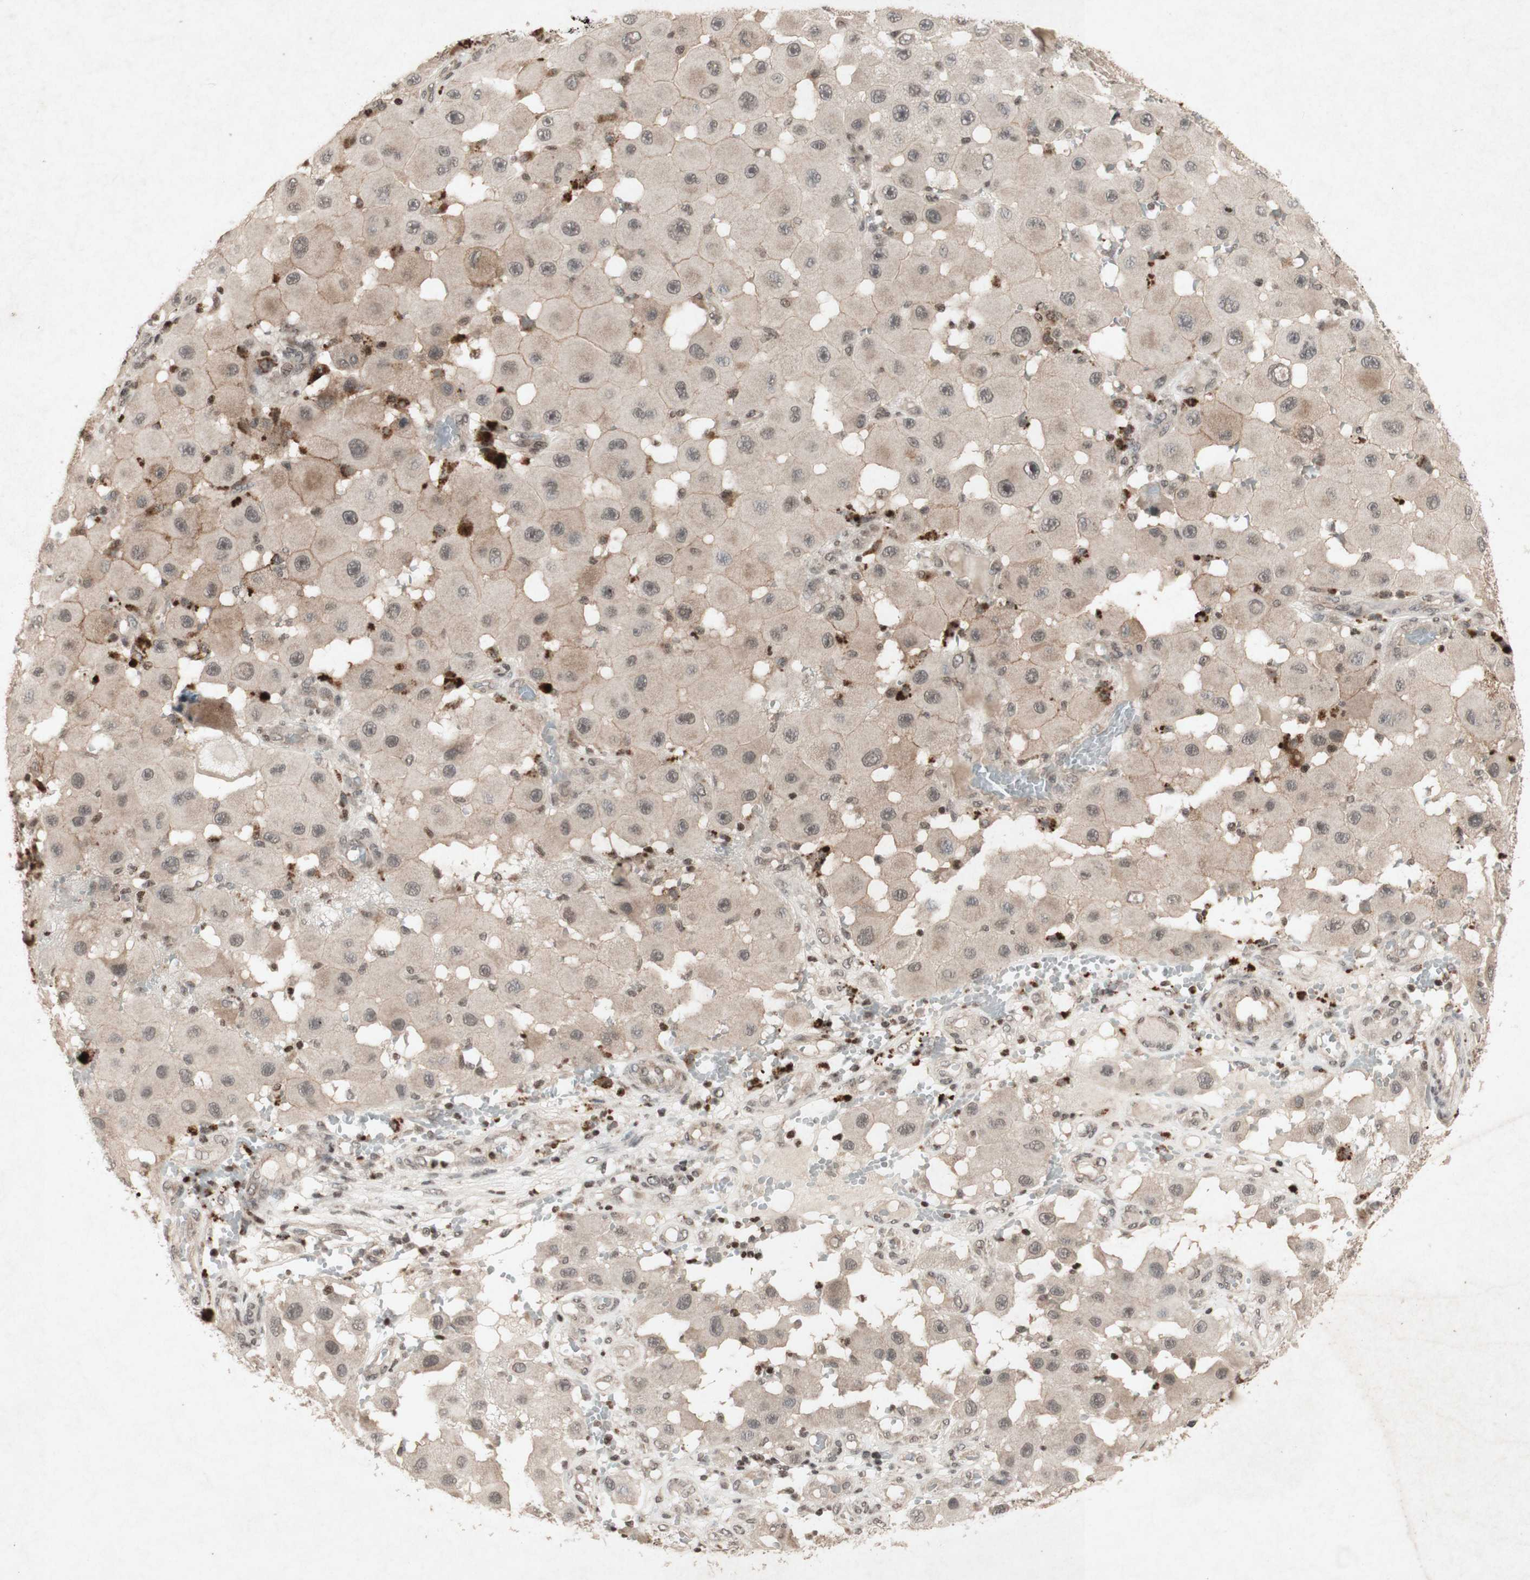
{"staining": {"intensity": "weak", "quantity": ">75%", "location": "cytoplasmic/membranous"}, "tissue": "melanoma", "cell_type": "Tumor cells", "image_type": "cancer", "snomed": [{"axis": "morphology", "description": "Malignant melanoma, NOS"}, {"axis": "topography", "description": "Skin"}], "caption": "Approximately >75% of tumor cells in malignant melanoma exhibit weak cytoplasmic/membranous protein staining as visualized by brown immunohistochemical staining.", "gene": "PLXNA1", "patient": {"sex": "female", "age": 81}}